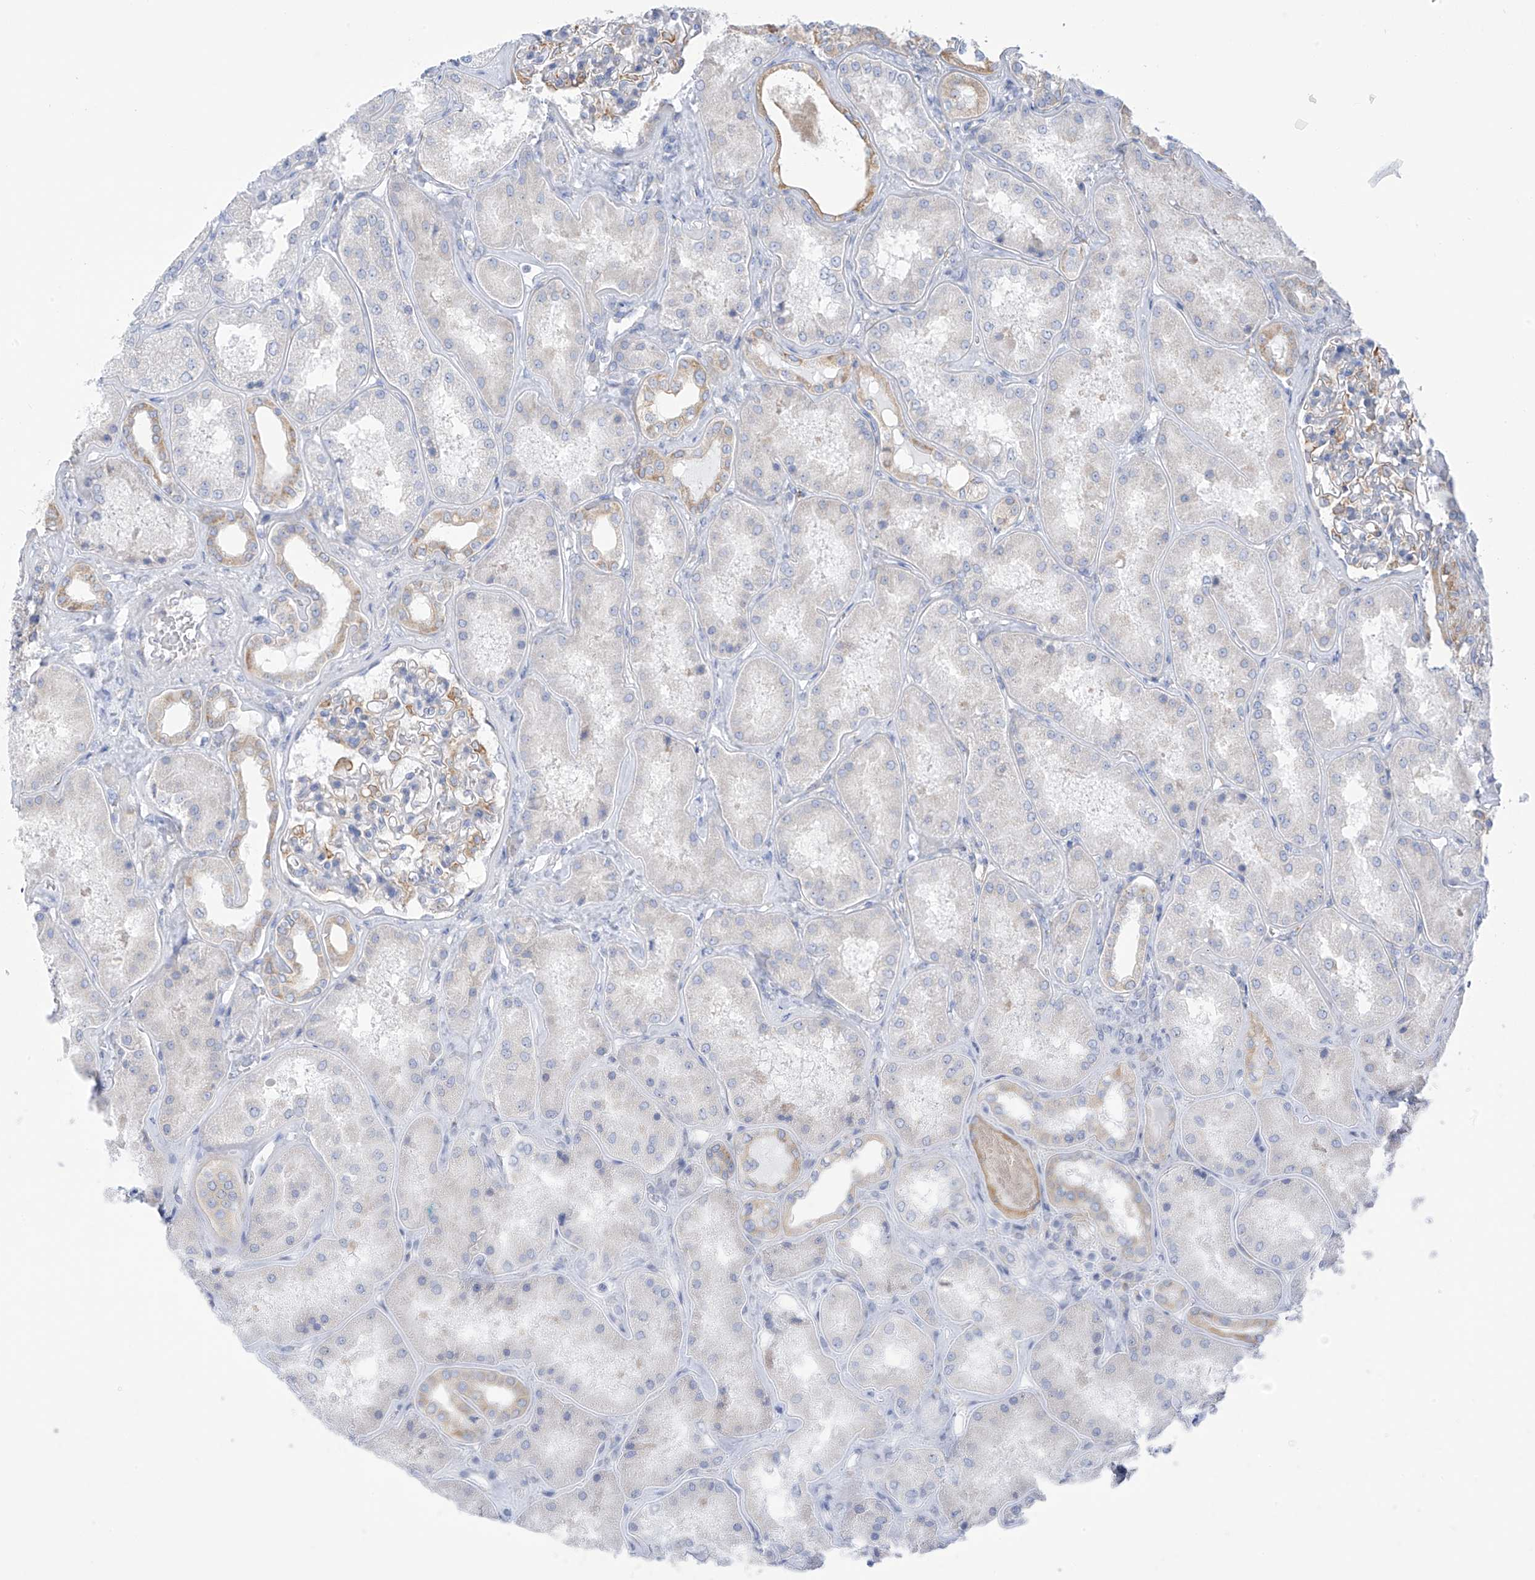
{"staining": {"intensity": "weak", "quantity": "<25%", "location": "cytoplasmic/membranous"}, "tissue": "kidney", "cell_type": "Cells in glomeruli", "image_type": "normal", "snomed": [{"axis": "morphology", "description": "Normal tissue, NOS"}, {"axis": "topography", "description": "Kidney"}], "caption": "This histopathology image is of unremarkable kidney stained with immunohistochemistry to label a protein in brown with the nuclei are counter-stained blue. There is no expression in cells in glomeruli.", "gene": "RCN2", "patient": {"sex": "female", "age": 56}}